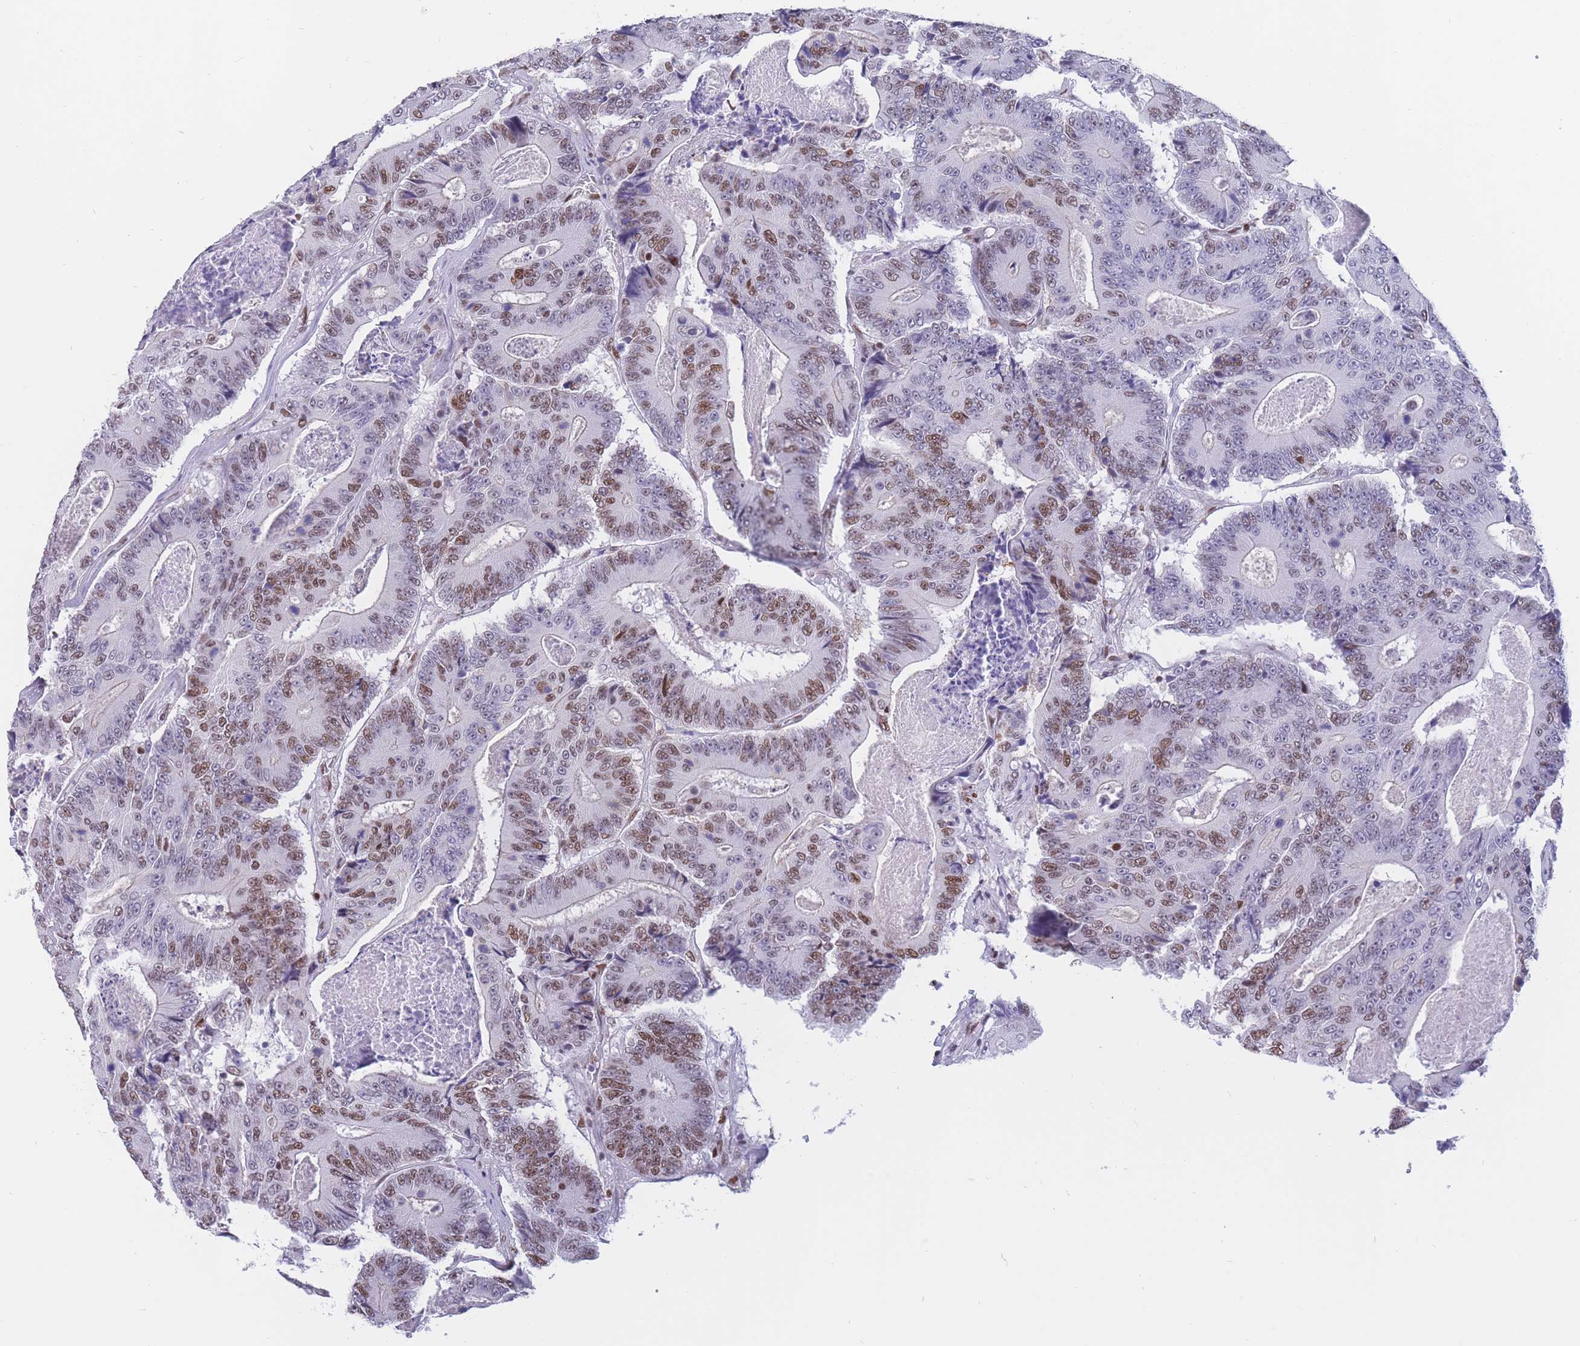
{"staining": {"intensity": "moderate", "quantity": "25%-75%", "location": "nuclear"}, "tissue": "colorectal cancer", "cell_type": "Tumor cells", "image_type": "cancer", "snomed": [{"axis": "morphology", "description": "Adenocarcinoma, NOS"}, {"axis": "topography", "description": "Colon"}], "caption": "Adenocarcinoma (colorectal) tissue displays moderate nuclear expression in approximately 25%-75% of tumor cells", "gene": "NASP", "patient": {"sex": "male", "age": 83}}